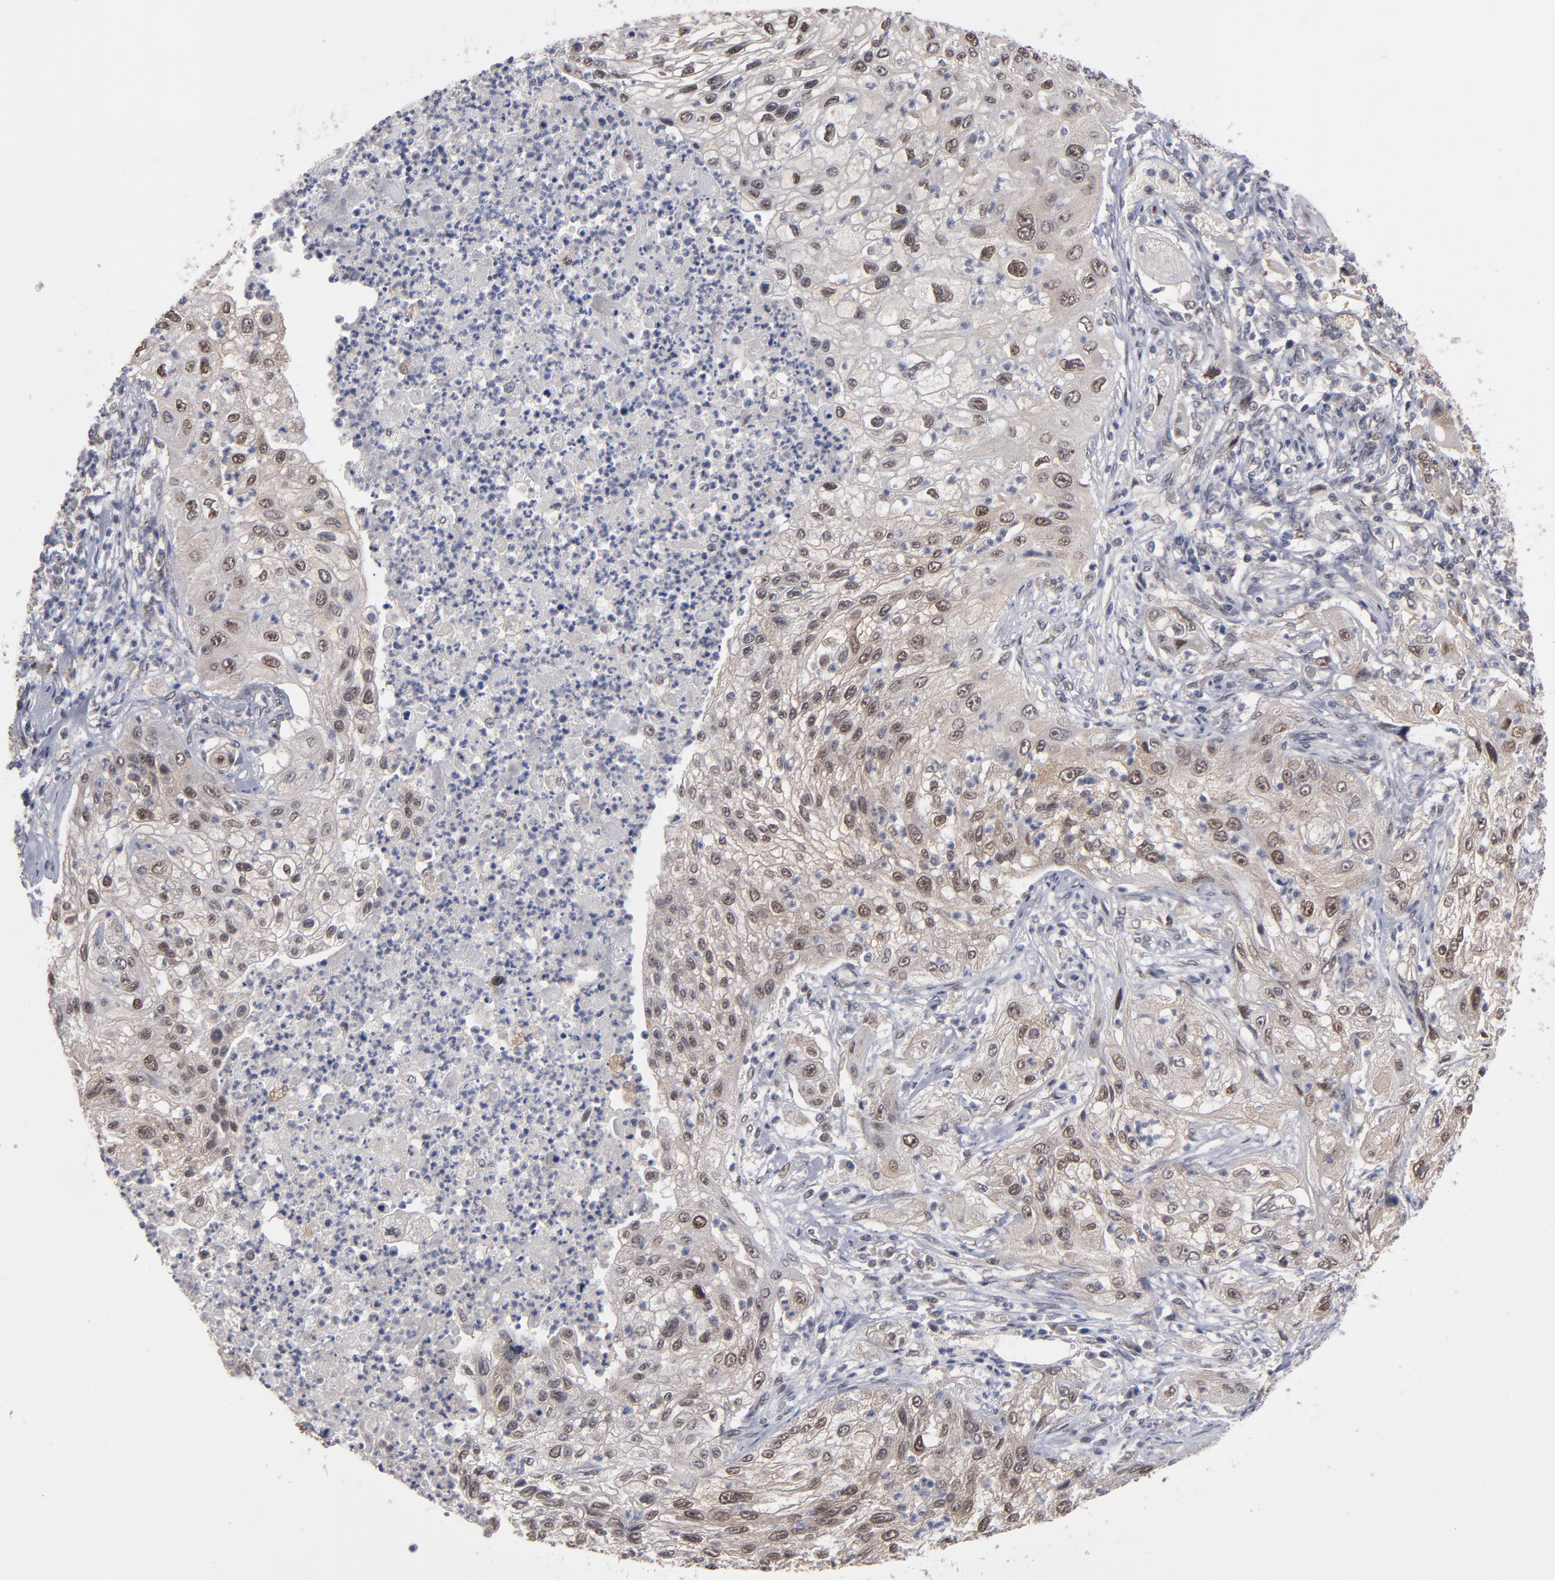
{"staining": {"intensity": "weak", "quantity": ">75%", "location": "cytoplasmic/membranous,nuclear"}, "tissue": "lung cancer", "cell_type": "Tumor cells", "image_type": "cancer", "snomed": [{"axis": "morphology", "description": "Inflammation, NOS"}, {"axis": "morphology", "description": "Squamous cell carcinoma, NOS"}, {"axis": "topography", "description": "Lymph node"}, {"axis": "topography", "description": "Soft tissue"}, {"axis": "topography", "description": "Lung"}], "caption": "A photomicrograph showing weak cytoplasmic/membranous and nuclear expression in approximately >75% of tumor cells in squamous cell carcinoma (lung), as visualized by brown immunohistochemical staining.", "gene": "HUWE1", "patient": {"sex": "male", "age": 66}}